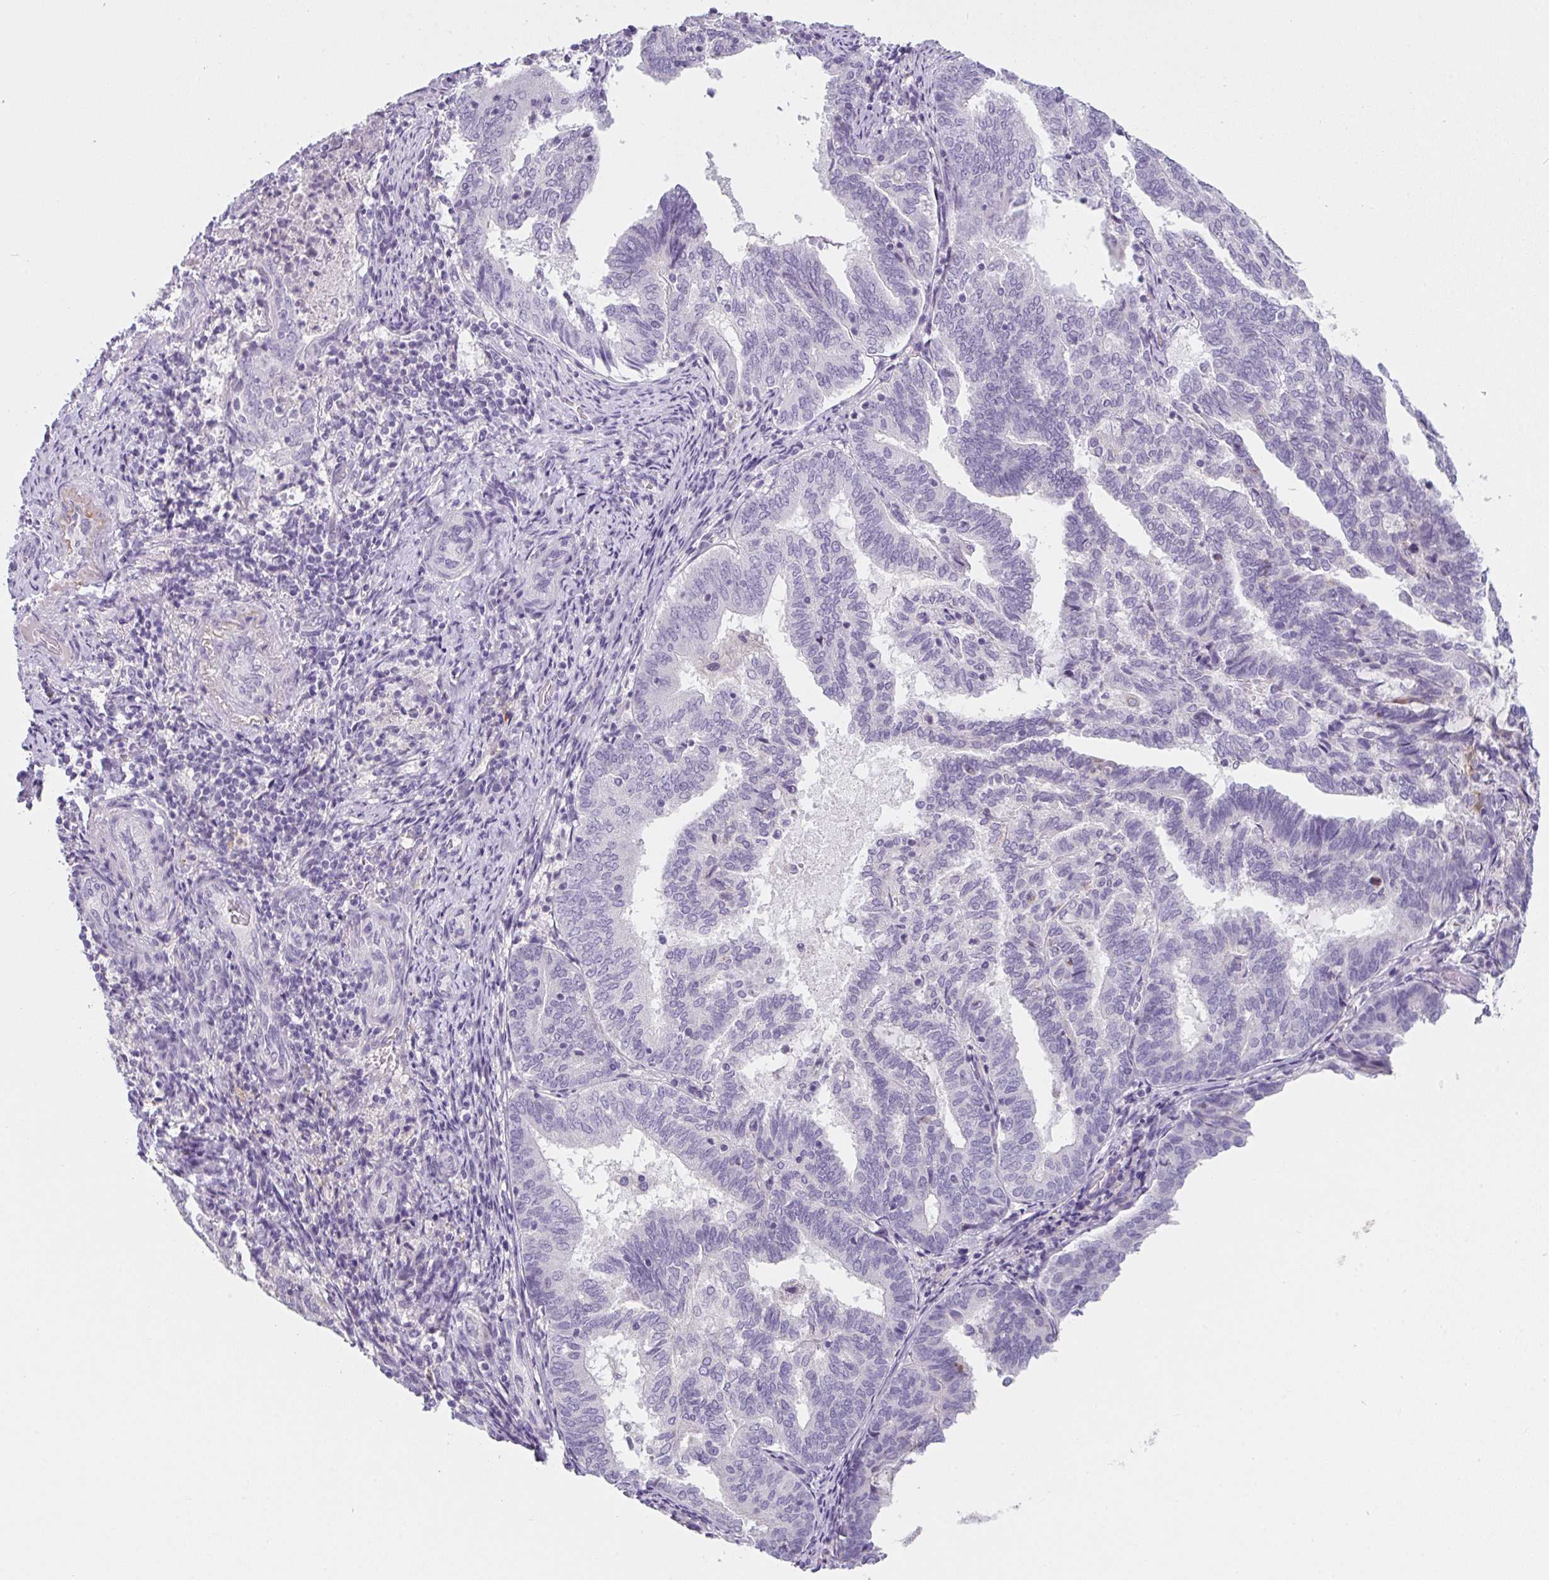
{"staining": {"intensity": "negative", "quantity": "none", "location": "none"}, "tissue": "endometrial cancer", "cell_type": "Tumor cells", "image_type": "cancer", "snomed": [{"axis": "morphology", "description": "Adenocarcinoma, NOS"}, {"axis": "topography", "description": "Endometrium"}], "caption": "Immunohistochemistry micrograph of neoplastic tissue: endometrial cancer stained with DAB (3,3'-diaminobenzidine) displays no significant protein expression in tumor cells.", "gene": "C1QTNF8", "patient": {"sex": "female", "age": 80}}